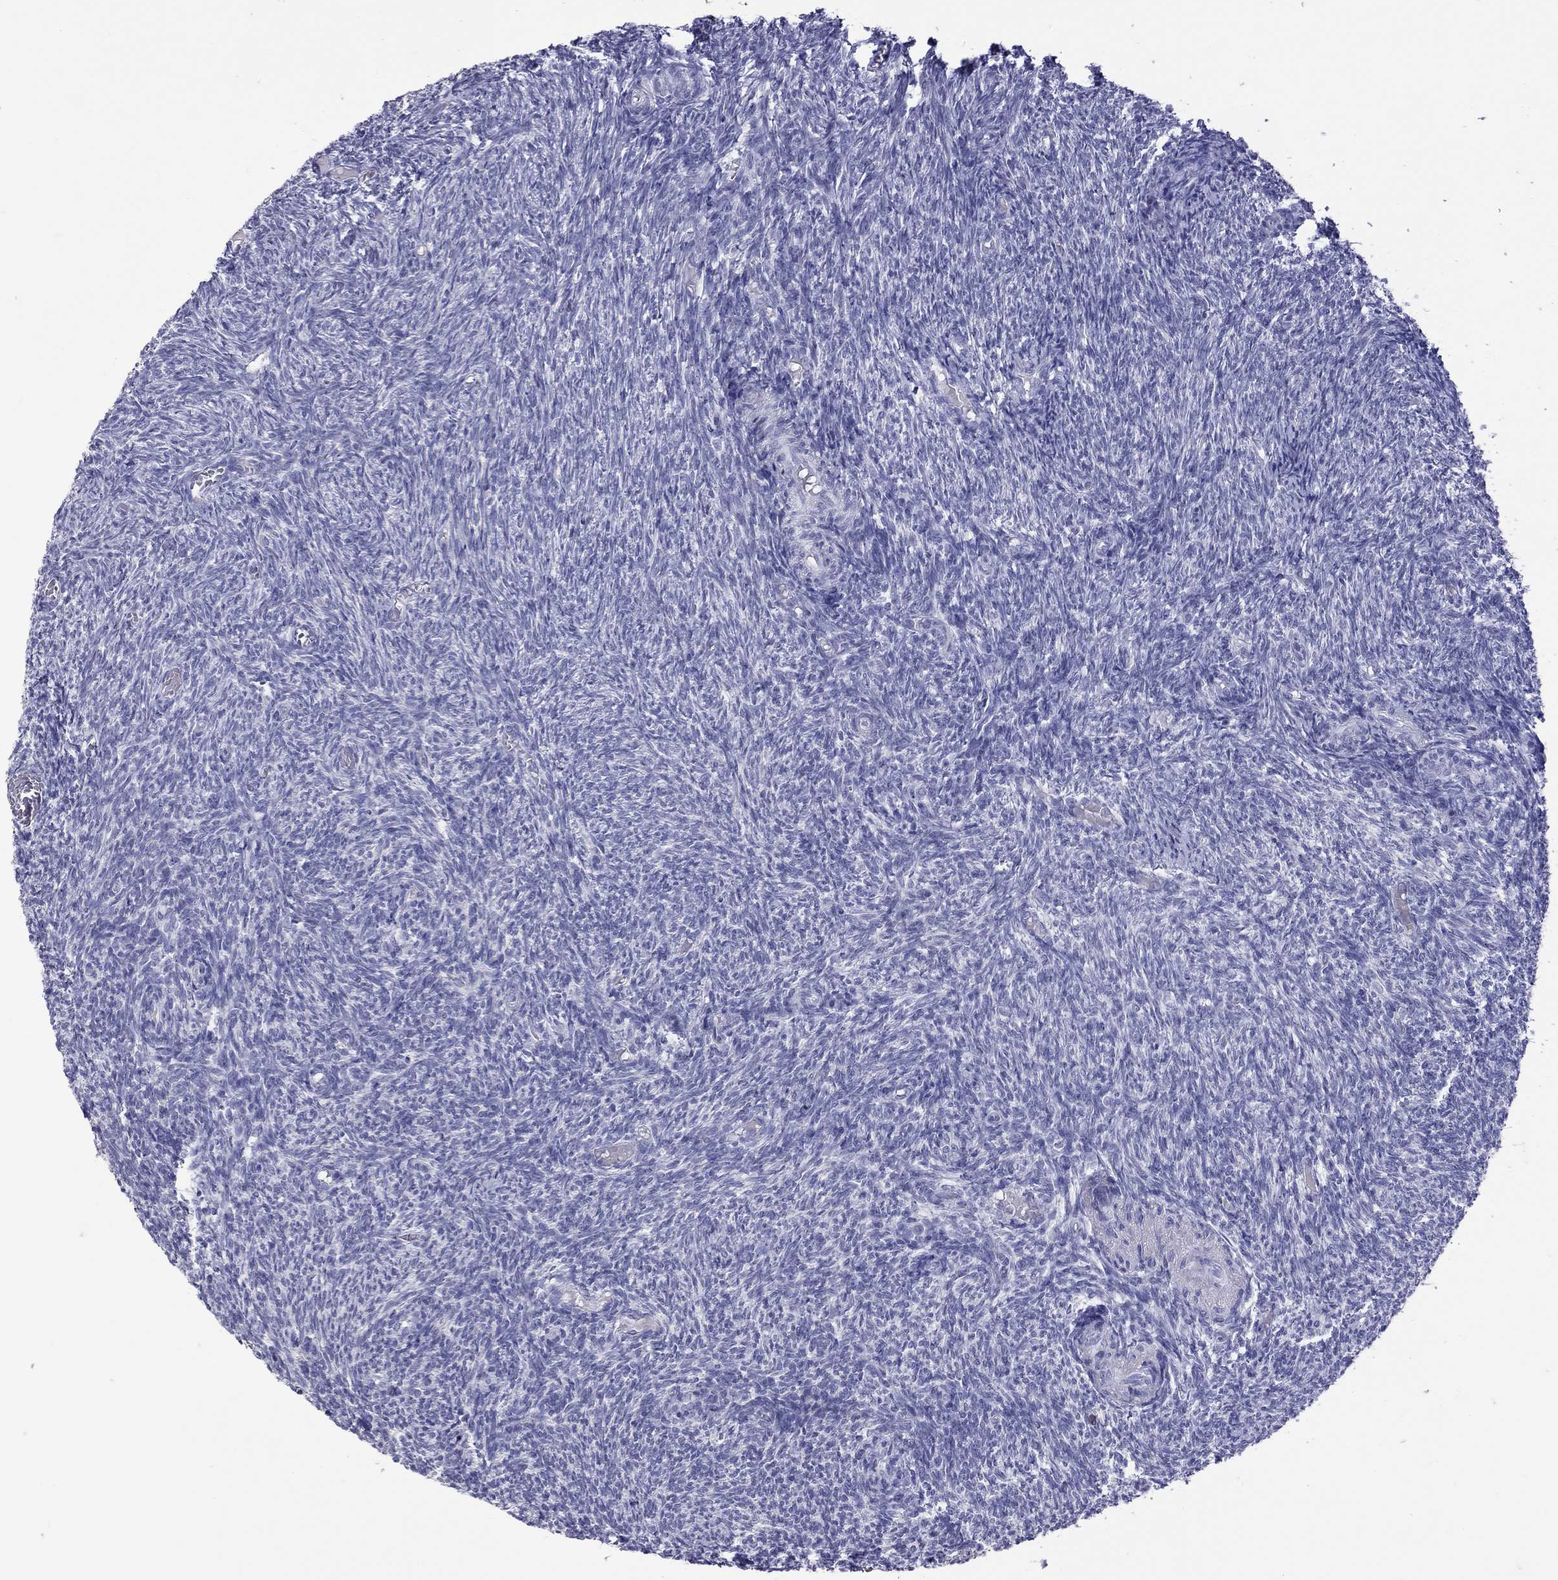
{"staining": {"intensity": "negative", "quantity": "none", "location": "none"}, "tissue": "ovary", "cell_type": "Follicle cells", "image_type": "normal", "snomed": [{"axis": "morphology", "description": "Normal tissue, NOS"}, {"axis": "topography", "description": "Ovary"}], "caption": "DAB (3,3'-diaminobenzidine) immunohistochemical staining of unremarkable ovary reveals no significant staining in follicle cells. Nuclei are stained in blue.", "gene": "SLAMF1", "patient": {"sex": "female", "age": 39}}